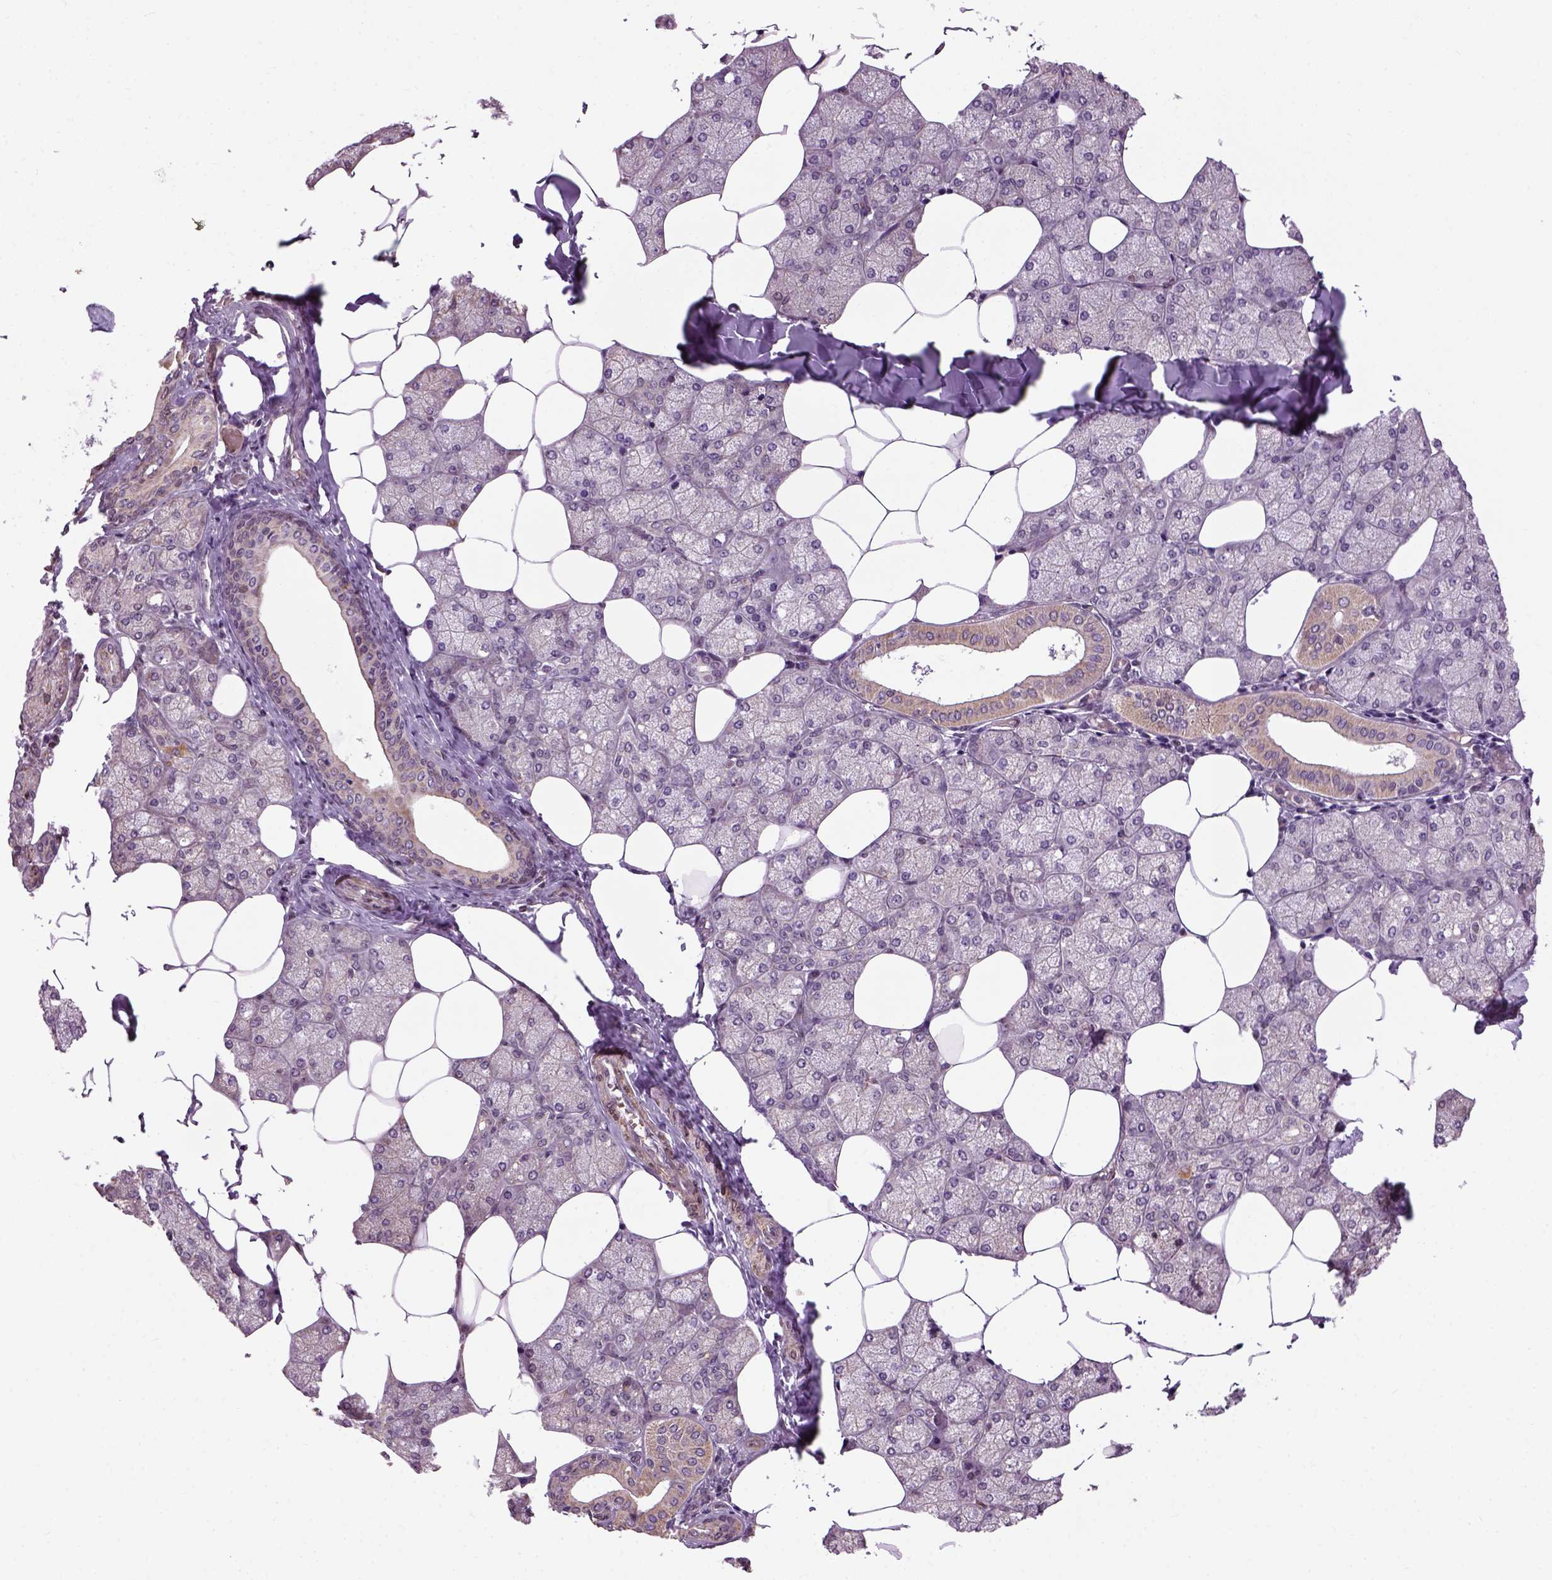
{"staining": {"intensity": "weak", "quantity": "<25%", "location": "cytoplasmic/membranous"}, "tissue": "salivary gland", "cell_type": "Glandular cells", "image_type": "normal", "snomed": [{"axis": "morphology", "description": "Normal tissue, NOS"}, {"axis": "topography", "description": "Salivary gland"}], "caption": "The micrograph demonstrates no significant expression in glandular cells of salivary gland. (DAB IHC, high magnification).", "gene": "XK", "patient": {"sex": "female", "age": 43}}